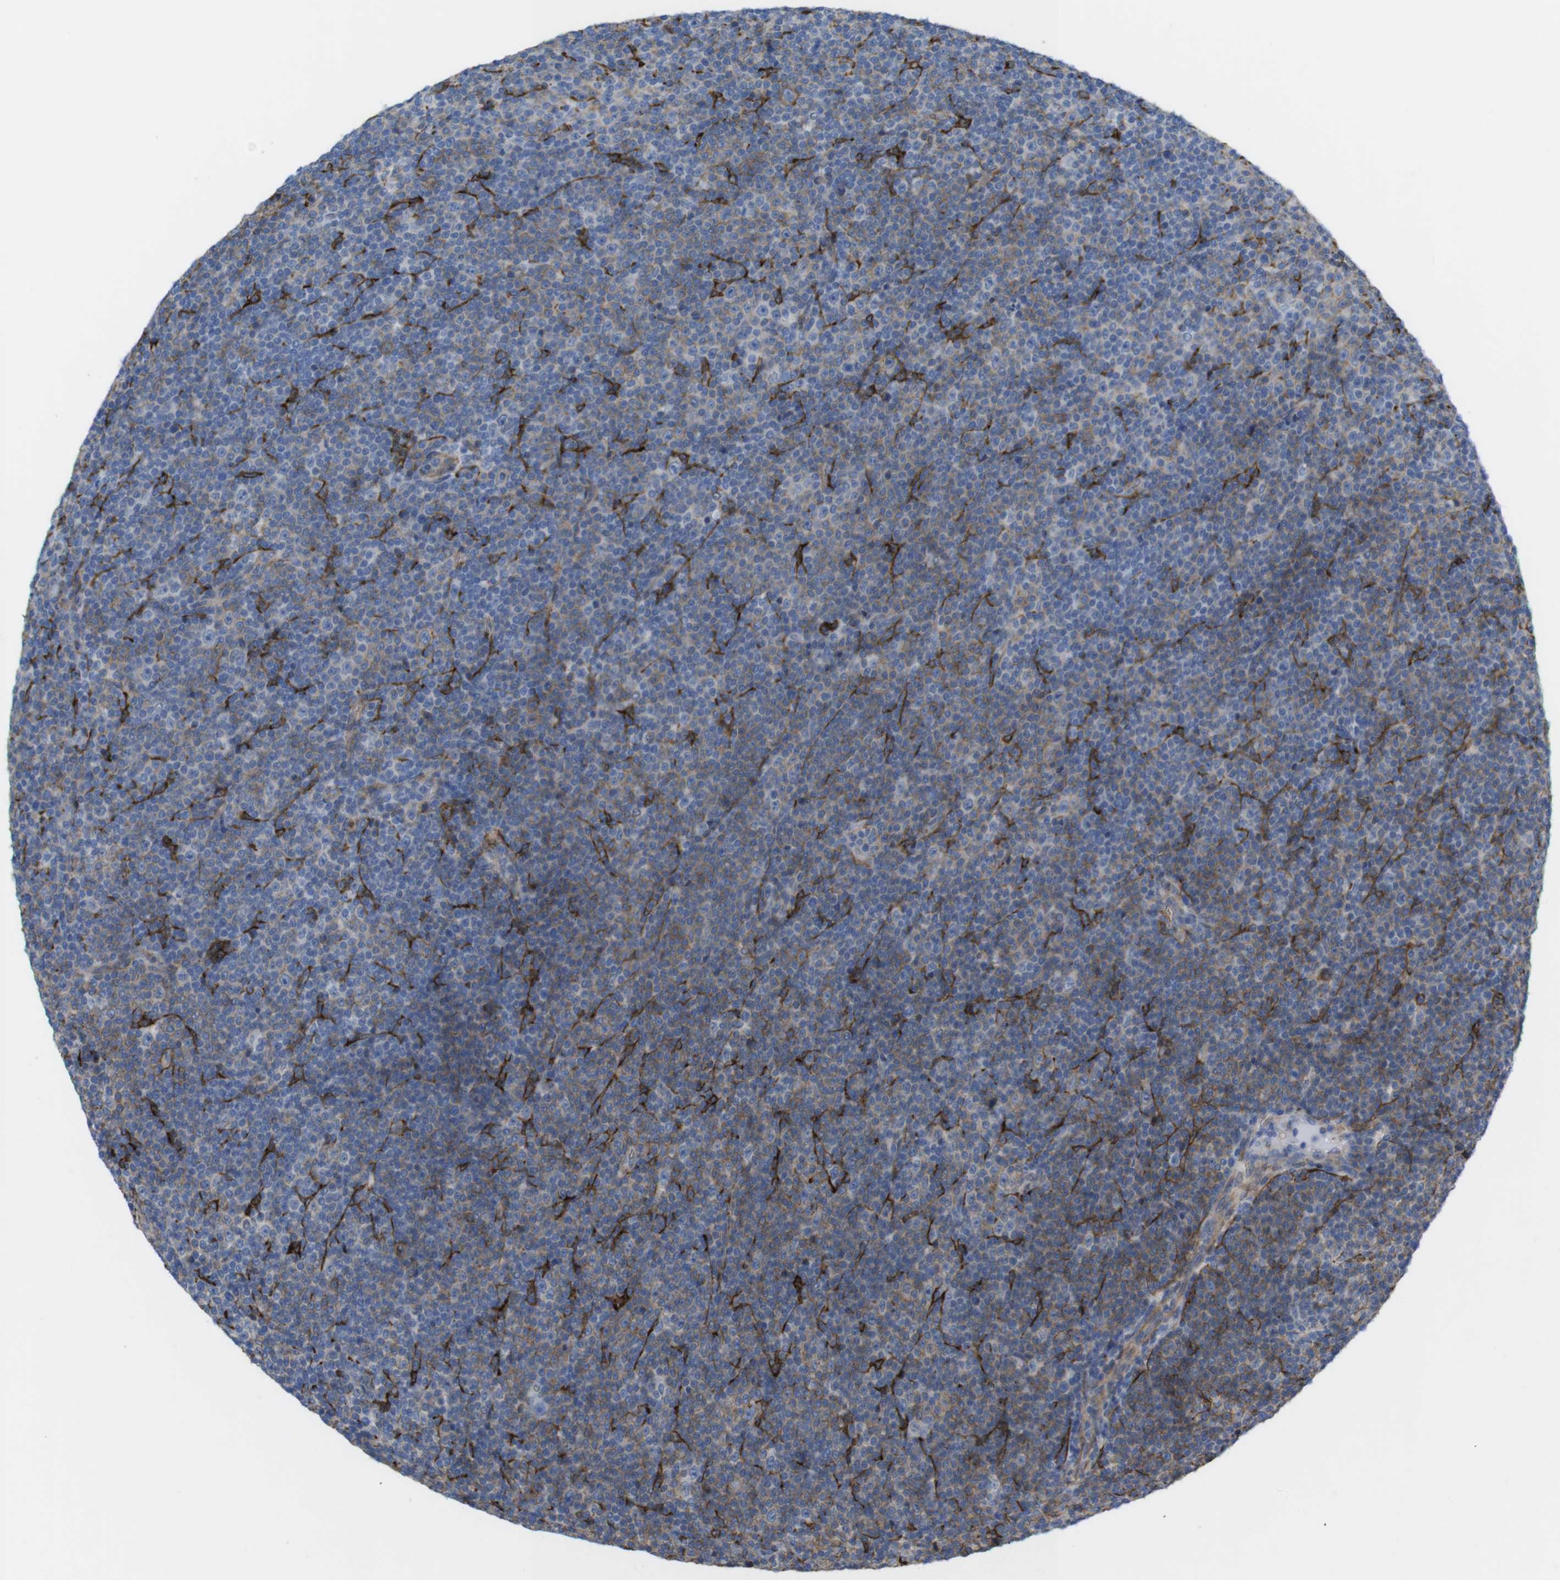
{"staining": {"intensity": "weak", "quantity": "<25%", "location": "cytoplasmic/membranous"}, "tissue": "lymphoma", "cell_type": "Tumor cells", "image_type": "cancer", "snomed": [{"axis": "morphology", "description": "Malignant lymphoma, non-Hodgkin's type, Low grade"}, {"axis": "topography", "description": "Lymph node"}], "caption": "Tumor cells are negative for protein expression in human lymphoma. Nuclei are stained in blue.", "gene": "CYBRD1", "patient": {"sex": "female", "age": 67}}